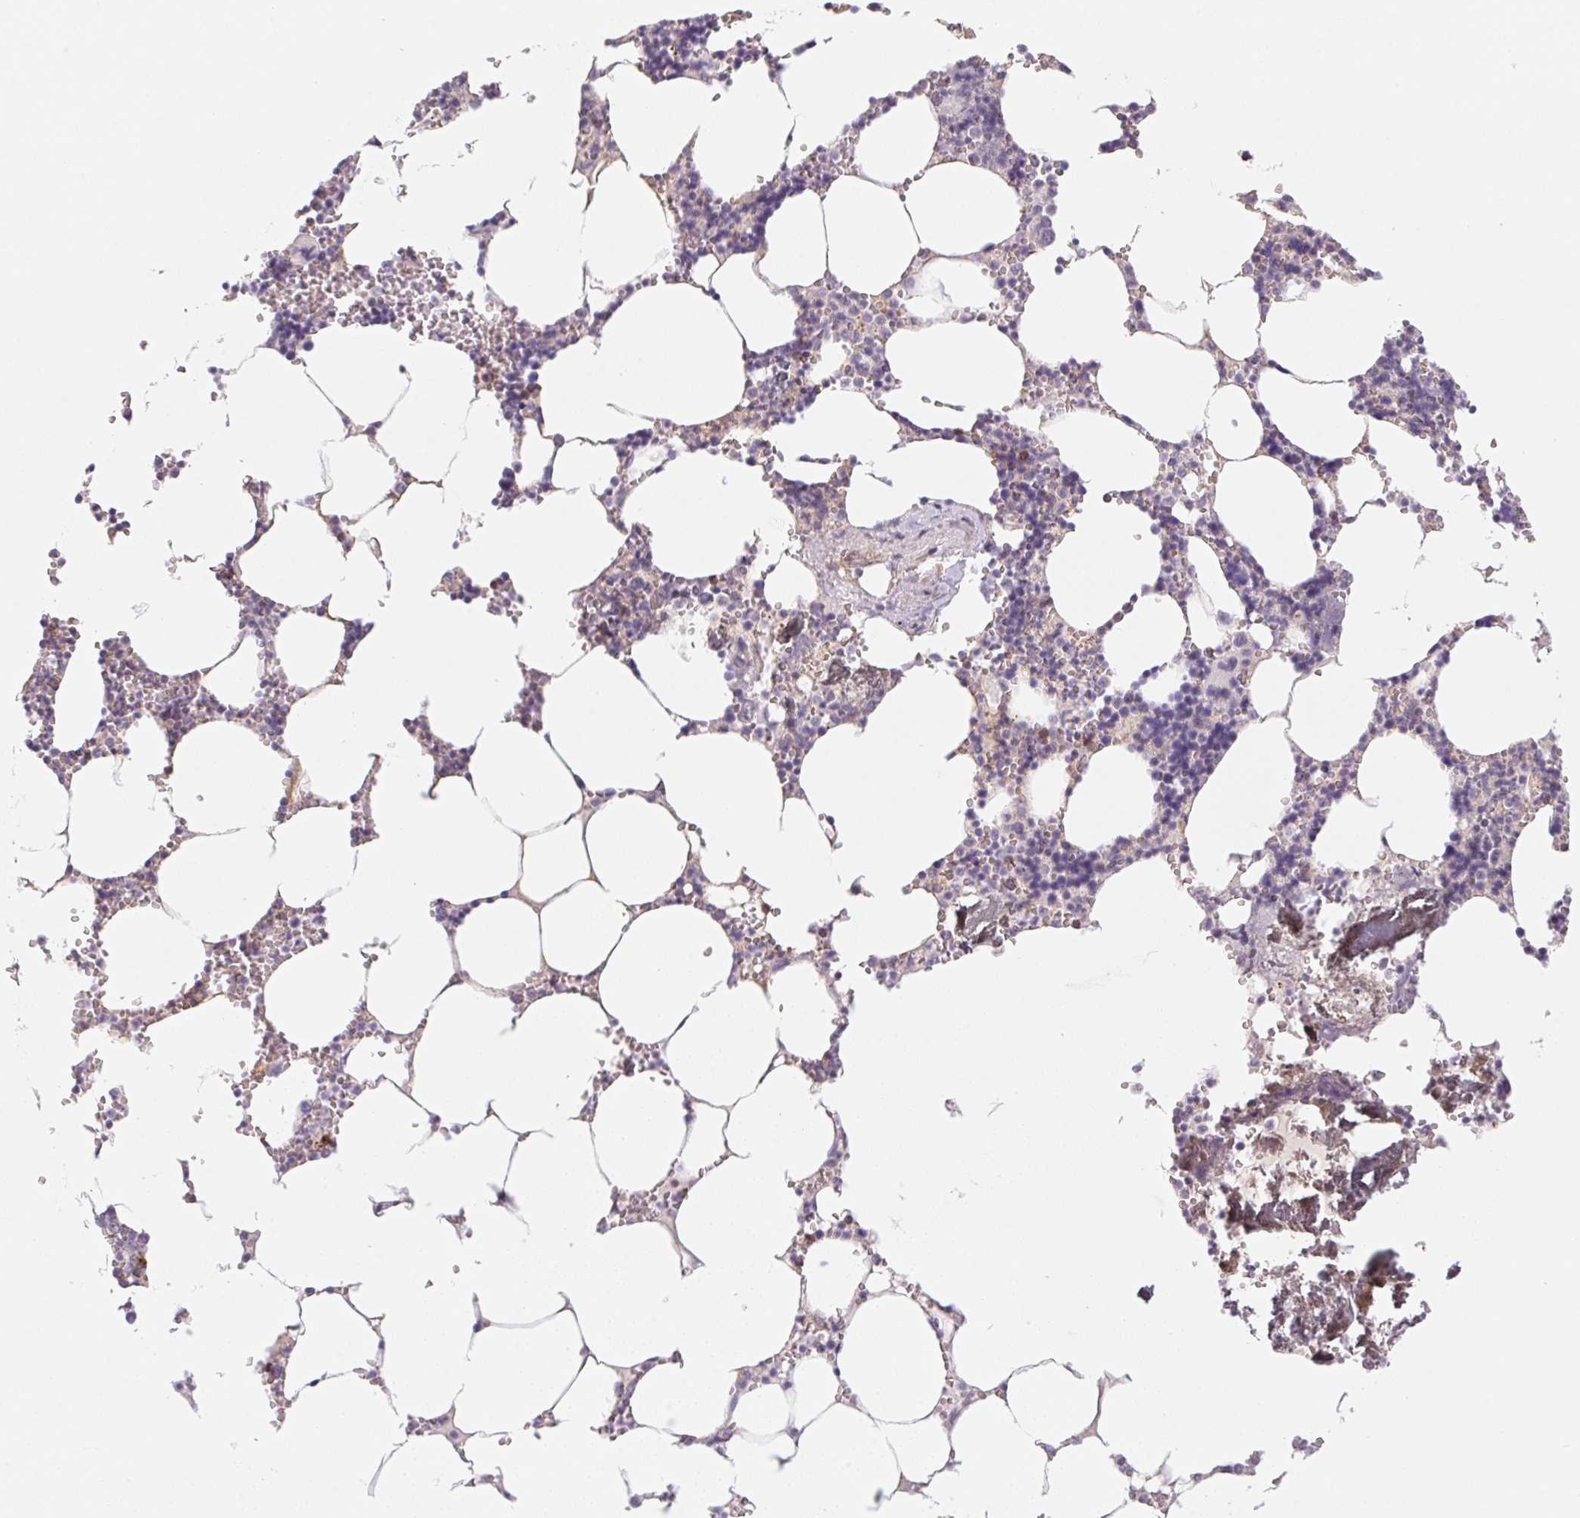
{"staining": {"intensity": "negative", "quantity": "none", "location": "none"}, "tissue": "bone marrow", "cell_type": "Hematopoietic cells", "image_type": "normal", "snomed": [{"axis": "morphology", "description": "Normal tissue, NOS"}, {"axis": "topography", "description": "Bone marrow"}], "caption": "An immunohistochemistry (IHC) histopathology image of unremarkable bone marrow is shown. There is no staining in hematopoietic cells of bone marrow. (IHC, brightfield microscopy, high magnification).", "gene": "PRPH", "patient": {"sex": "male", "age": 54}}